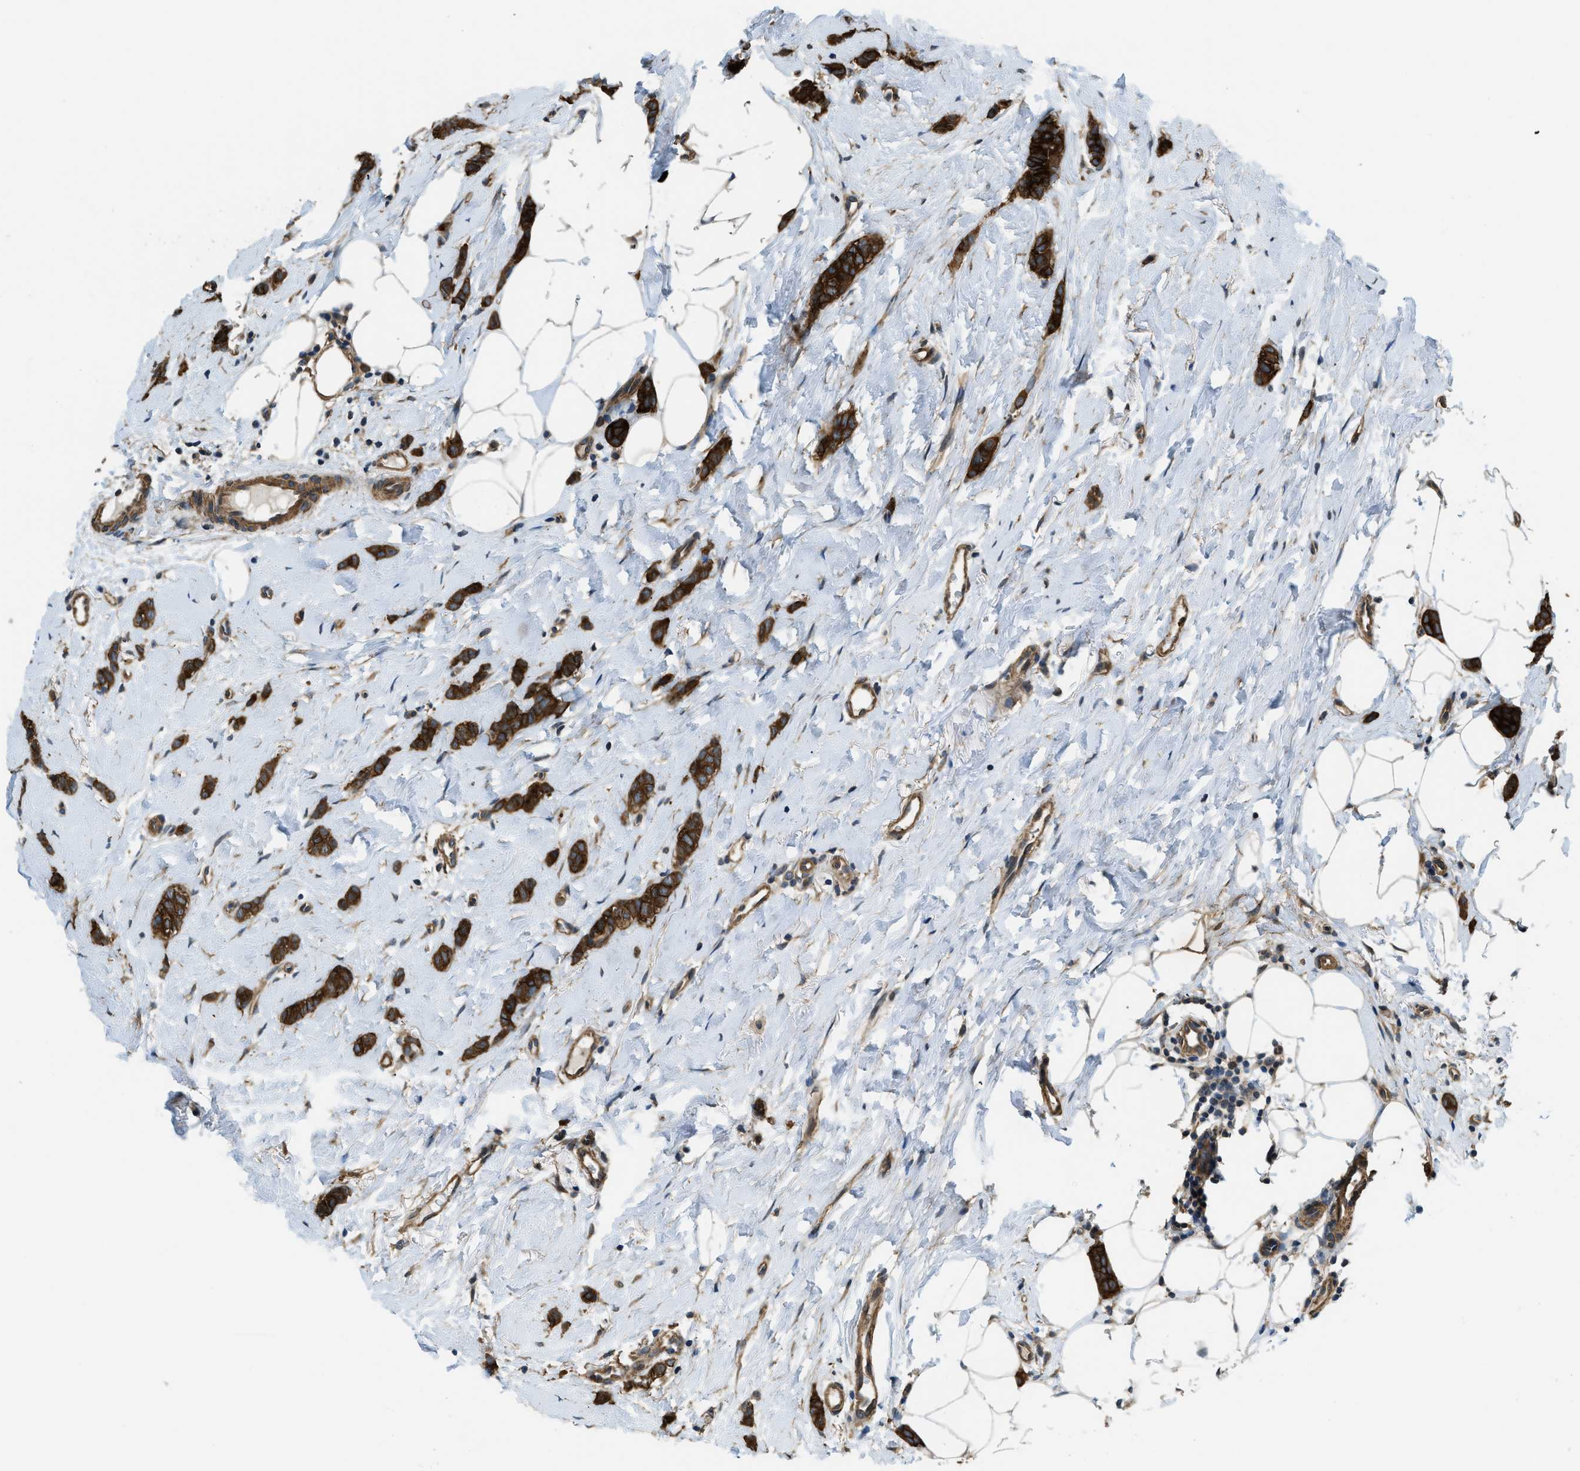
{"staining": {"intensity": "strong", "quantity": ">75%", "location": "cytoplasmic/membranous"}, "tissue": "breast cancer", "cell_type": "Tumor cells", "image_type": "cancer", "snomed": [{"axis": "morphology", "description": "Lobular carcinoma"}, {"axis": "topography", "description": "Skin"}, {"axis": "topography", "description": "Breast"}], "caption": "Protein expression by IHC displays strong cytoplasmic/membranous staining in about >75% of tumor cells in lobular carcinoma (breast).", "gene": "CGN", "patient": {"sex": "female", "age": 46}}